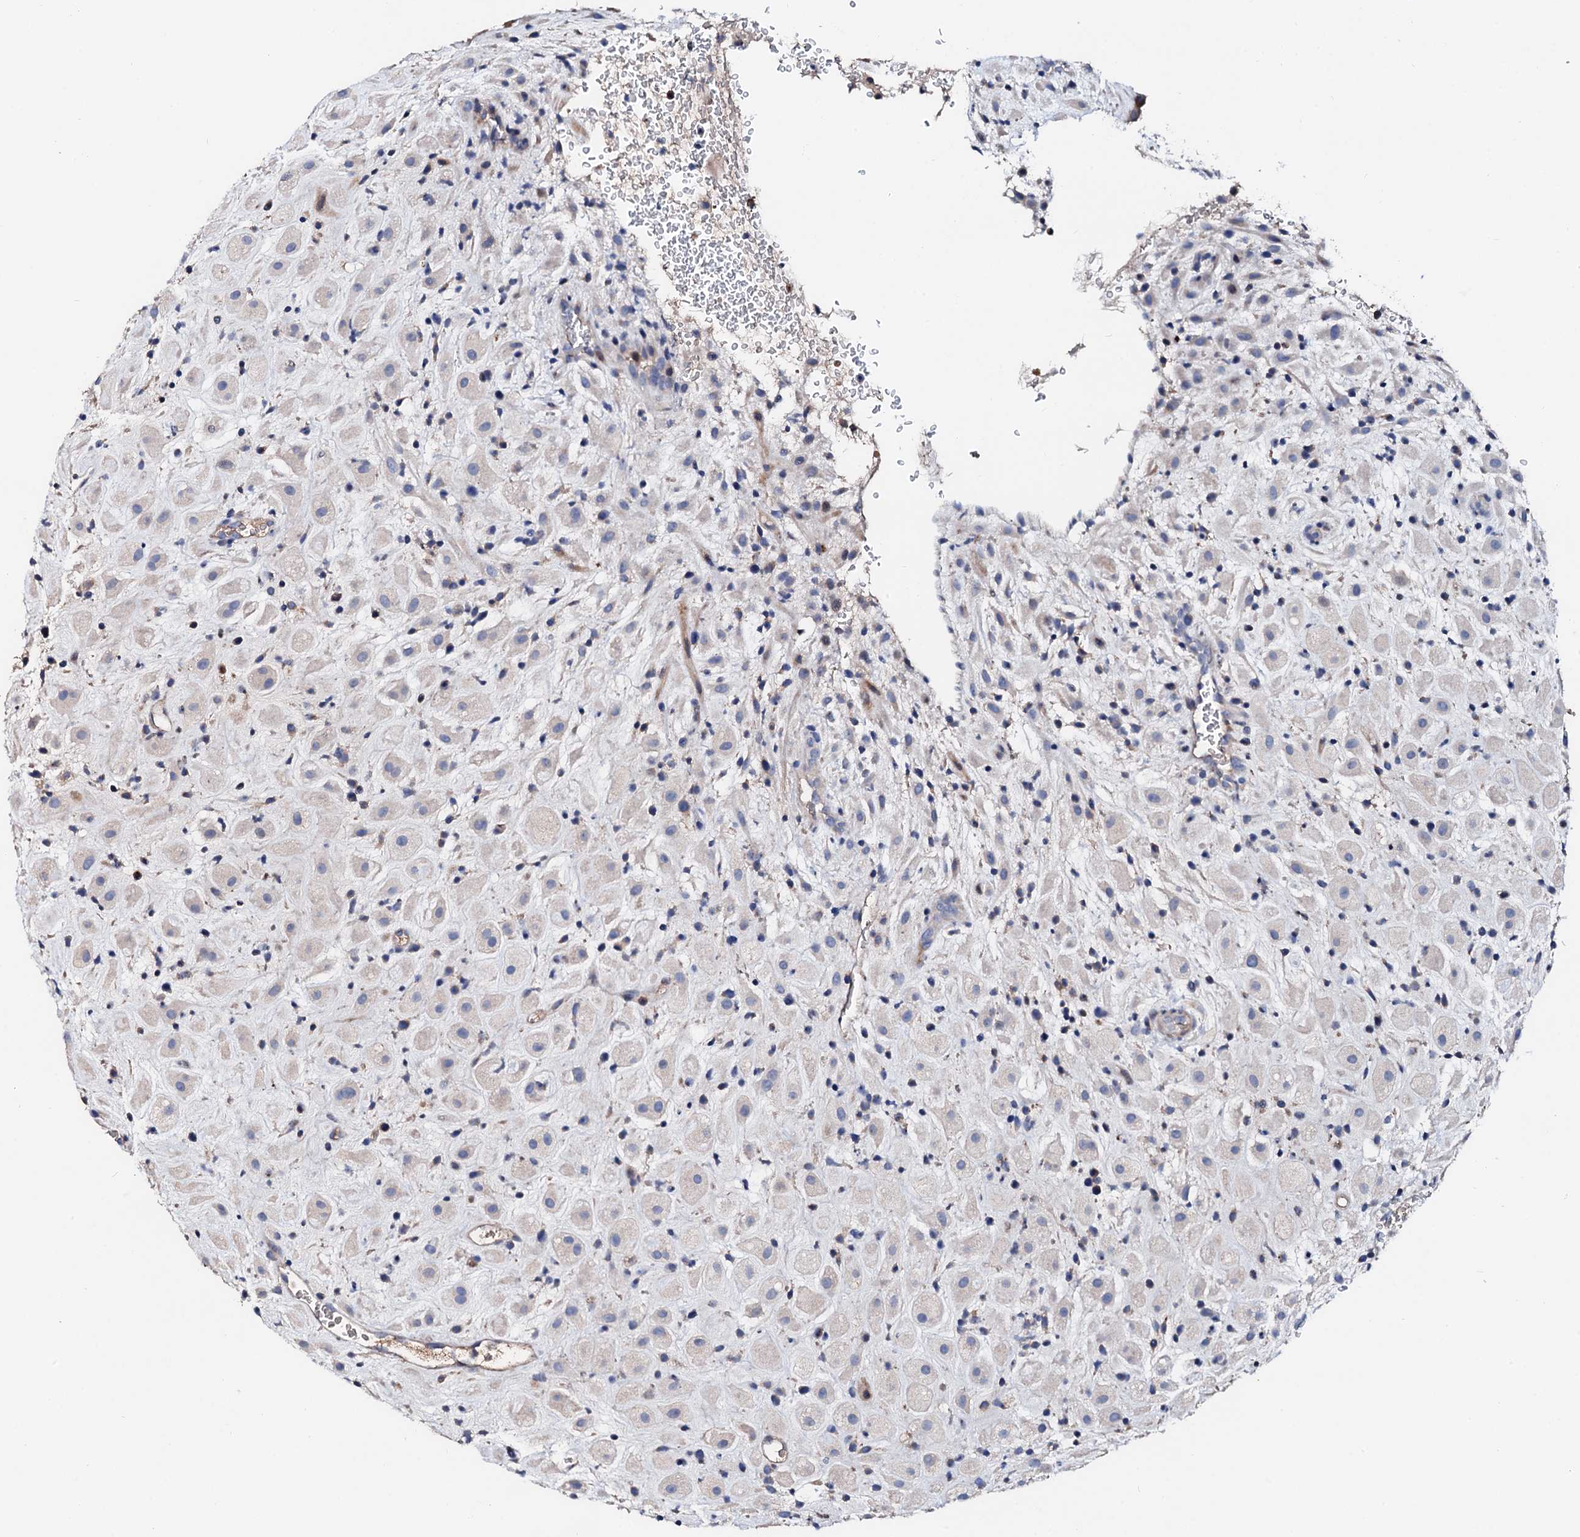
{"staining": {"intensity": "negative", "quantity": "none", "location": "none"}, "tissue": "placenta", "cell_type": "Decidual cells", "image_type": "normal", "snomed": [{"axis": "morphology", "description": "Normal tissue, NOS"}, {"axis": "topography", "description": "Placenta"}], "caption": "Immunohistochemistry (IHC) photomicrograph of normal placenta: human placenta stained with DAB reveals no significant protein positivity in decidual cells. Nuclei are stained in blue.", "gene": "SLC10A7", "patient": {"sex": "female", "age": 35}}